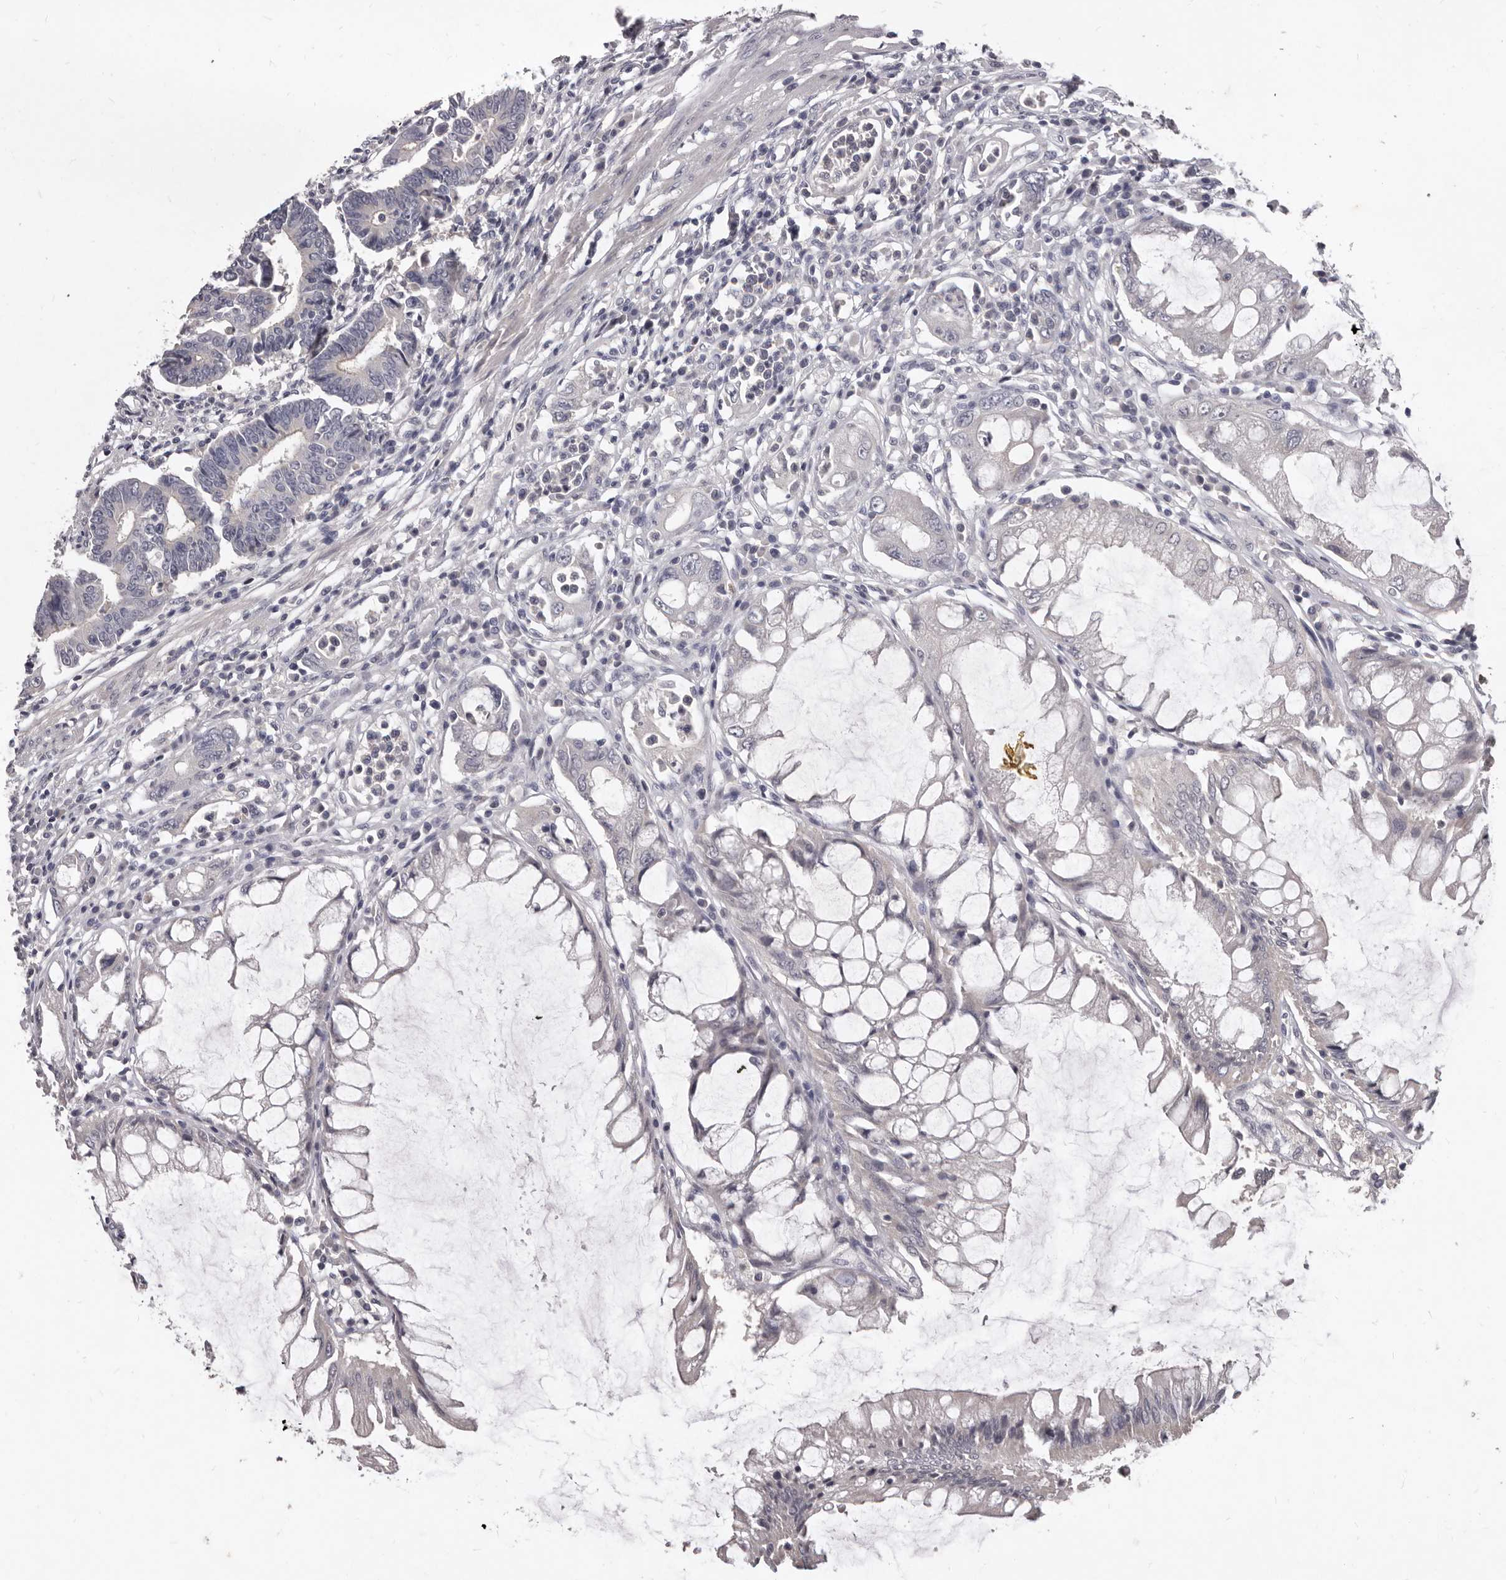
{"staining": {"intensity": "weak", "quantity": "25%-75%", "location": "cytoplasmic/membranous"}, "tissue": "colorectal cancer", "cell_type": "Tumor cells", "image_type": "cancer", "snomed": [{"axis": "morphology", "description": "Adenocarcinoma, NOS"}, {"axis": "topography", "description": "Rectum"}], "caption": "Weak cytoplasmic/membranous positivity is seen in approximately 25%-75% of tumor cells in colorectal cancer (adenocarcinoma).", "gene": "GPRC5C", "patient": {"sex": "female", "age": 65}}